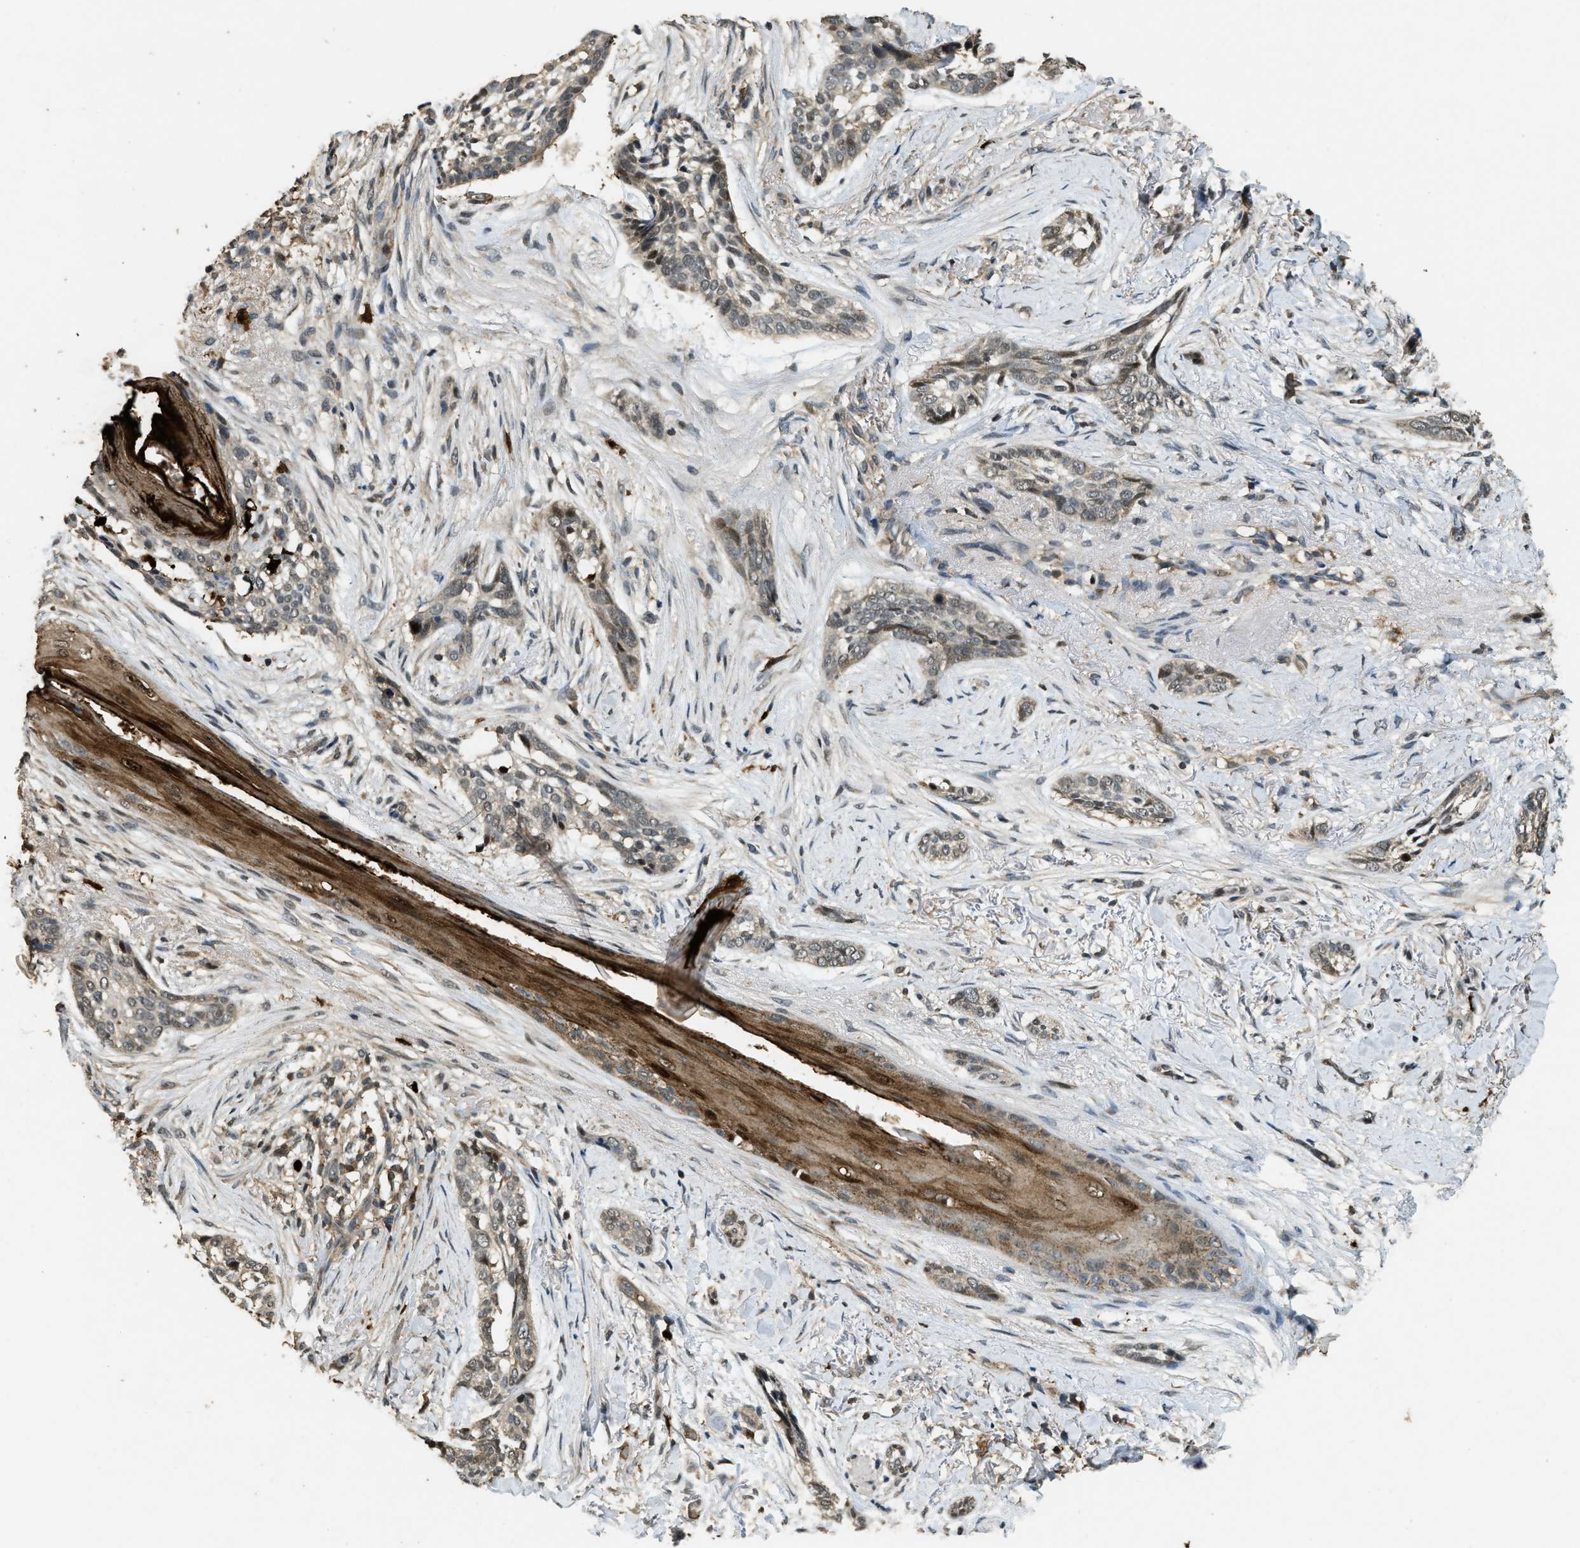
{"staining": {"intensity": "weak", "quantity": "<25%", "location": "cytoplasmic/membranous"}, "tissue": "skin cancer", "cell_type": "Tumor cells", "image_type": "cancer", "snomed": [{"axis": "morphology", "description": "Basal cell carcinoma"}, {"axis": "topography", "description": "Skin"}], "caption": "High magnification brightfield microscopy of skin basal cell carcinoma stained with DAB (brown) and counterstained with hematoxylin (blue): tumor cells show no significant staining.", "gene": "RNF141", "patient": {"sex": "female", "age": 88}}